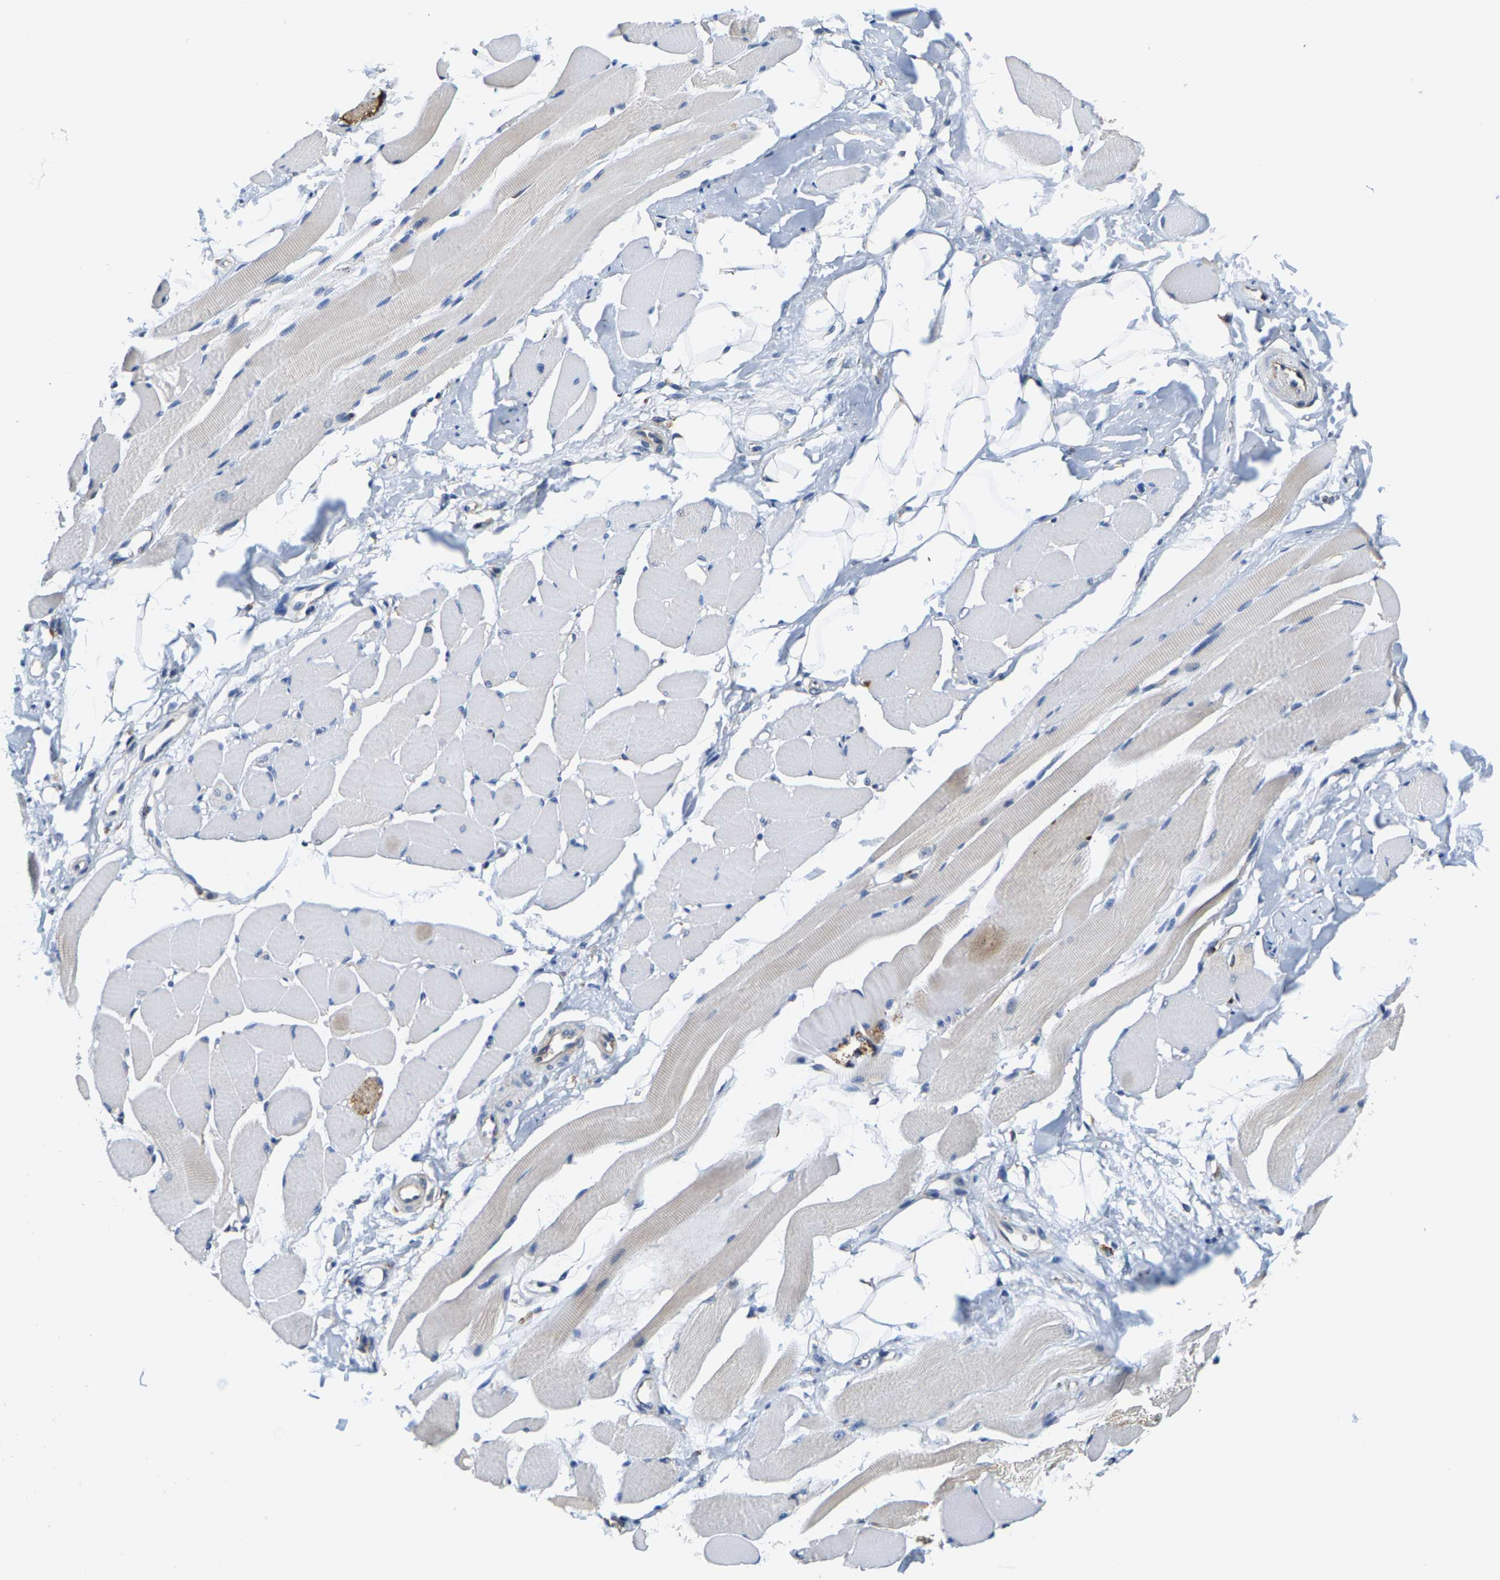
{"staining": {"intensity": "negative", "quantity": "none", "location": "none"}, "tissue": "skeletal muscle", "cell_type": "Myocytes", "image_type": "normal", "snomed": [{"axis": "morphology", "description": "Normal tissue, NOS"}, {"axis": "topography", "description": "Skeletal muscle"}, {"axis": "topography", "description": "Peripheral nerve tissue"}], "caption": "Human skeletal muscle stained for a protein using immunohistochemistry (IHC) exhibits no positivity in myocytes.", "gene": "SHMT2", "patient": {"sex": "female", "age": 84}}